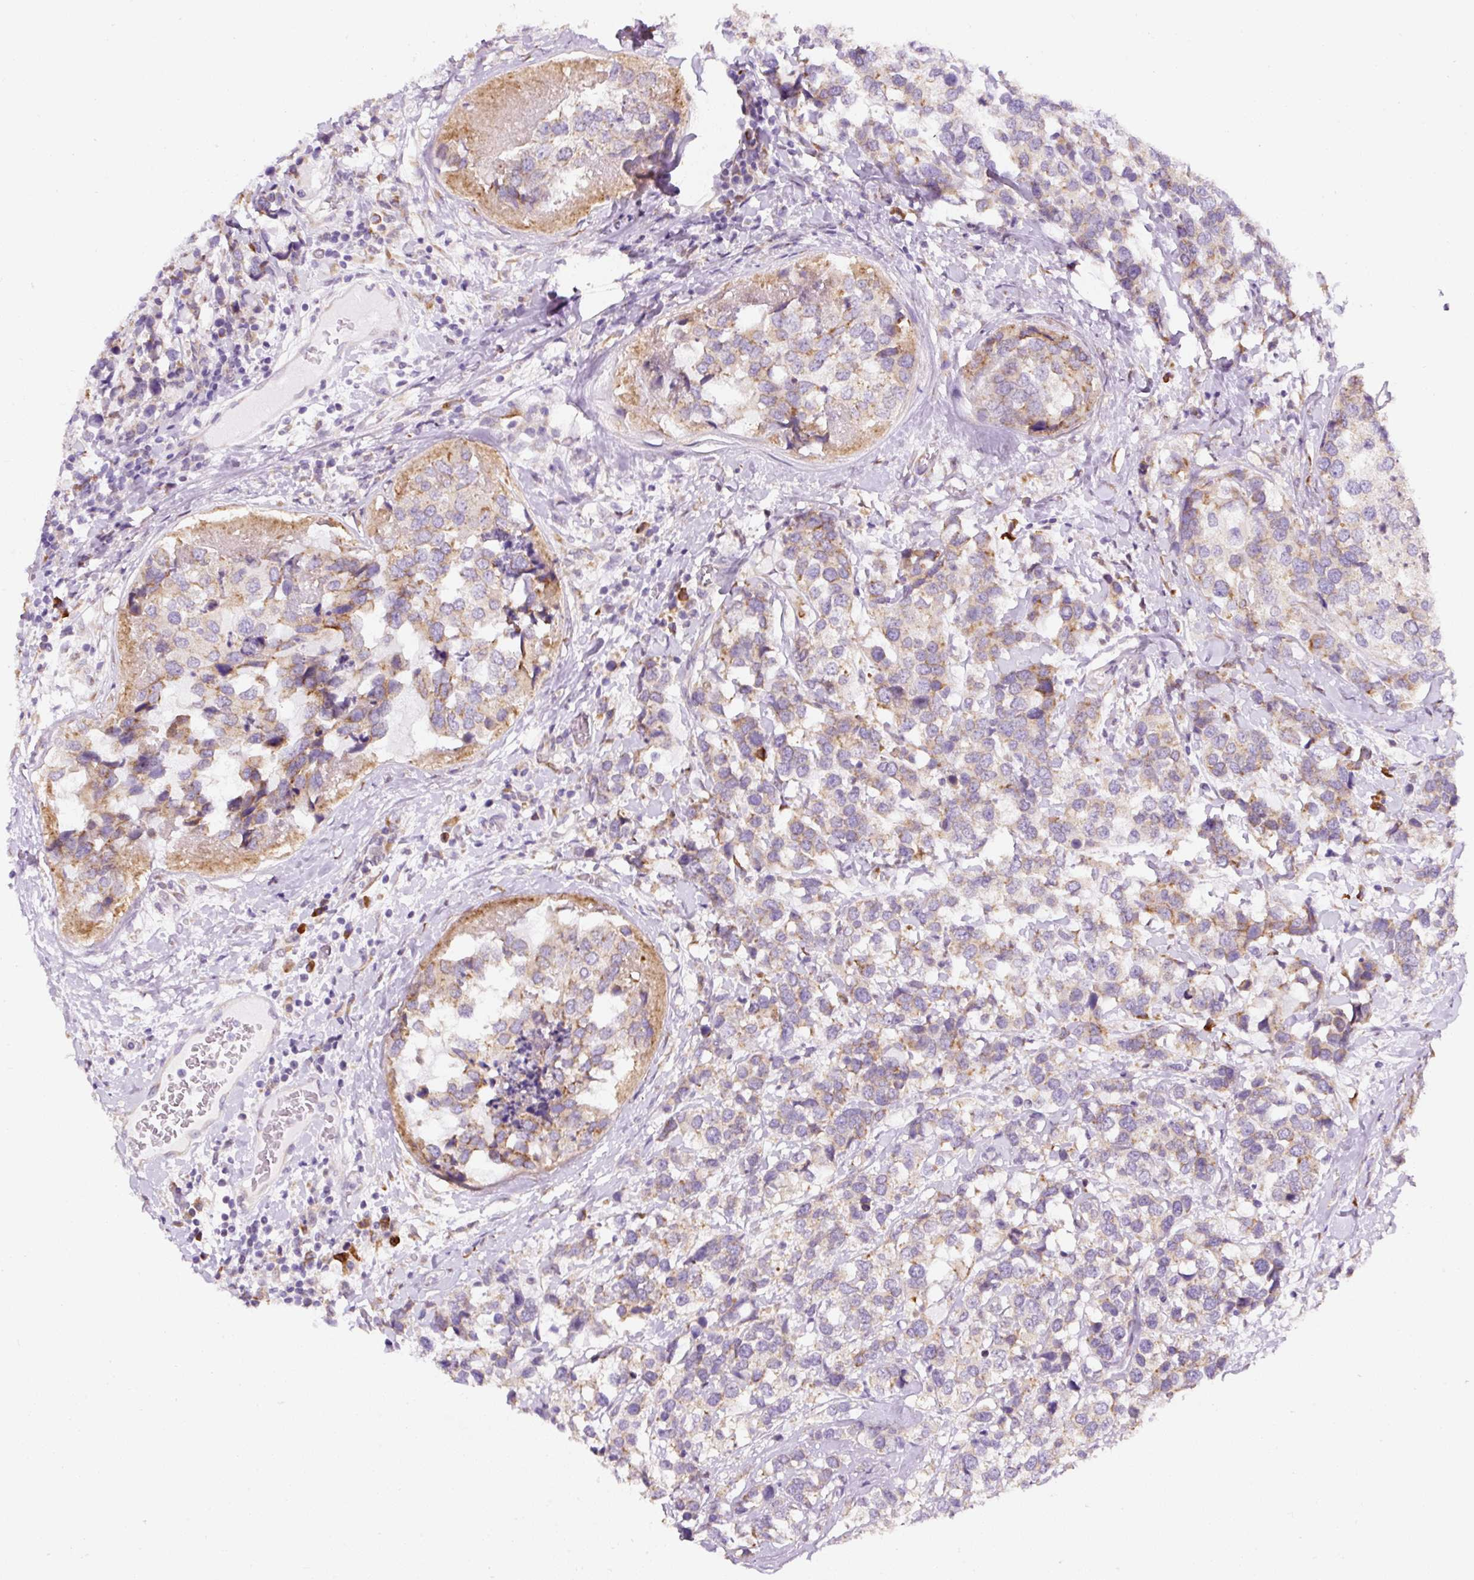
{"staining": {"intensity": "weak", "quantity": ">75%", "location": "cytoplasmic/membranous"}, "tissue": "breast cancer", "cell_type": "Tumor cells", "image_type": "cancer", "snomed": [{"axis": "morphology", "description": "Lobular carcinoma"}, {"axis": "topography", "description": "Breast"}], "caption": "A low amount of weak cytoplasmic/membranous expression is present in about >75% of tumor cells in breast lobular carcinoma tissue.", "gene": "DDOST", "patient": {"sex": "female", "age": 59}}